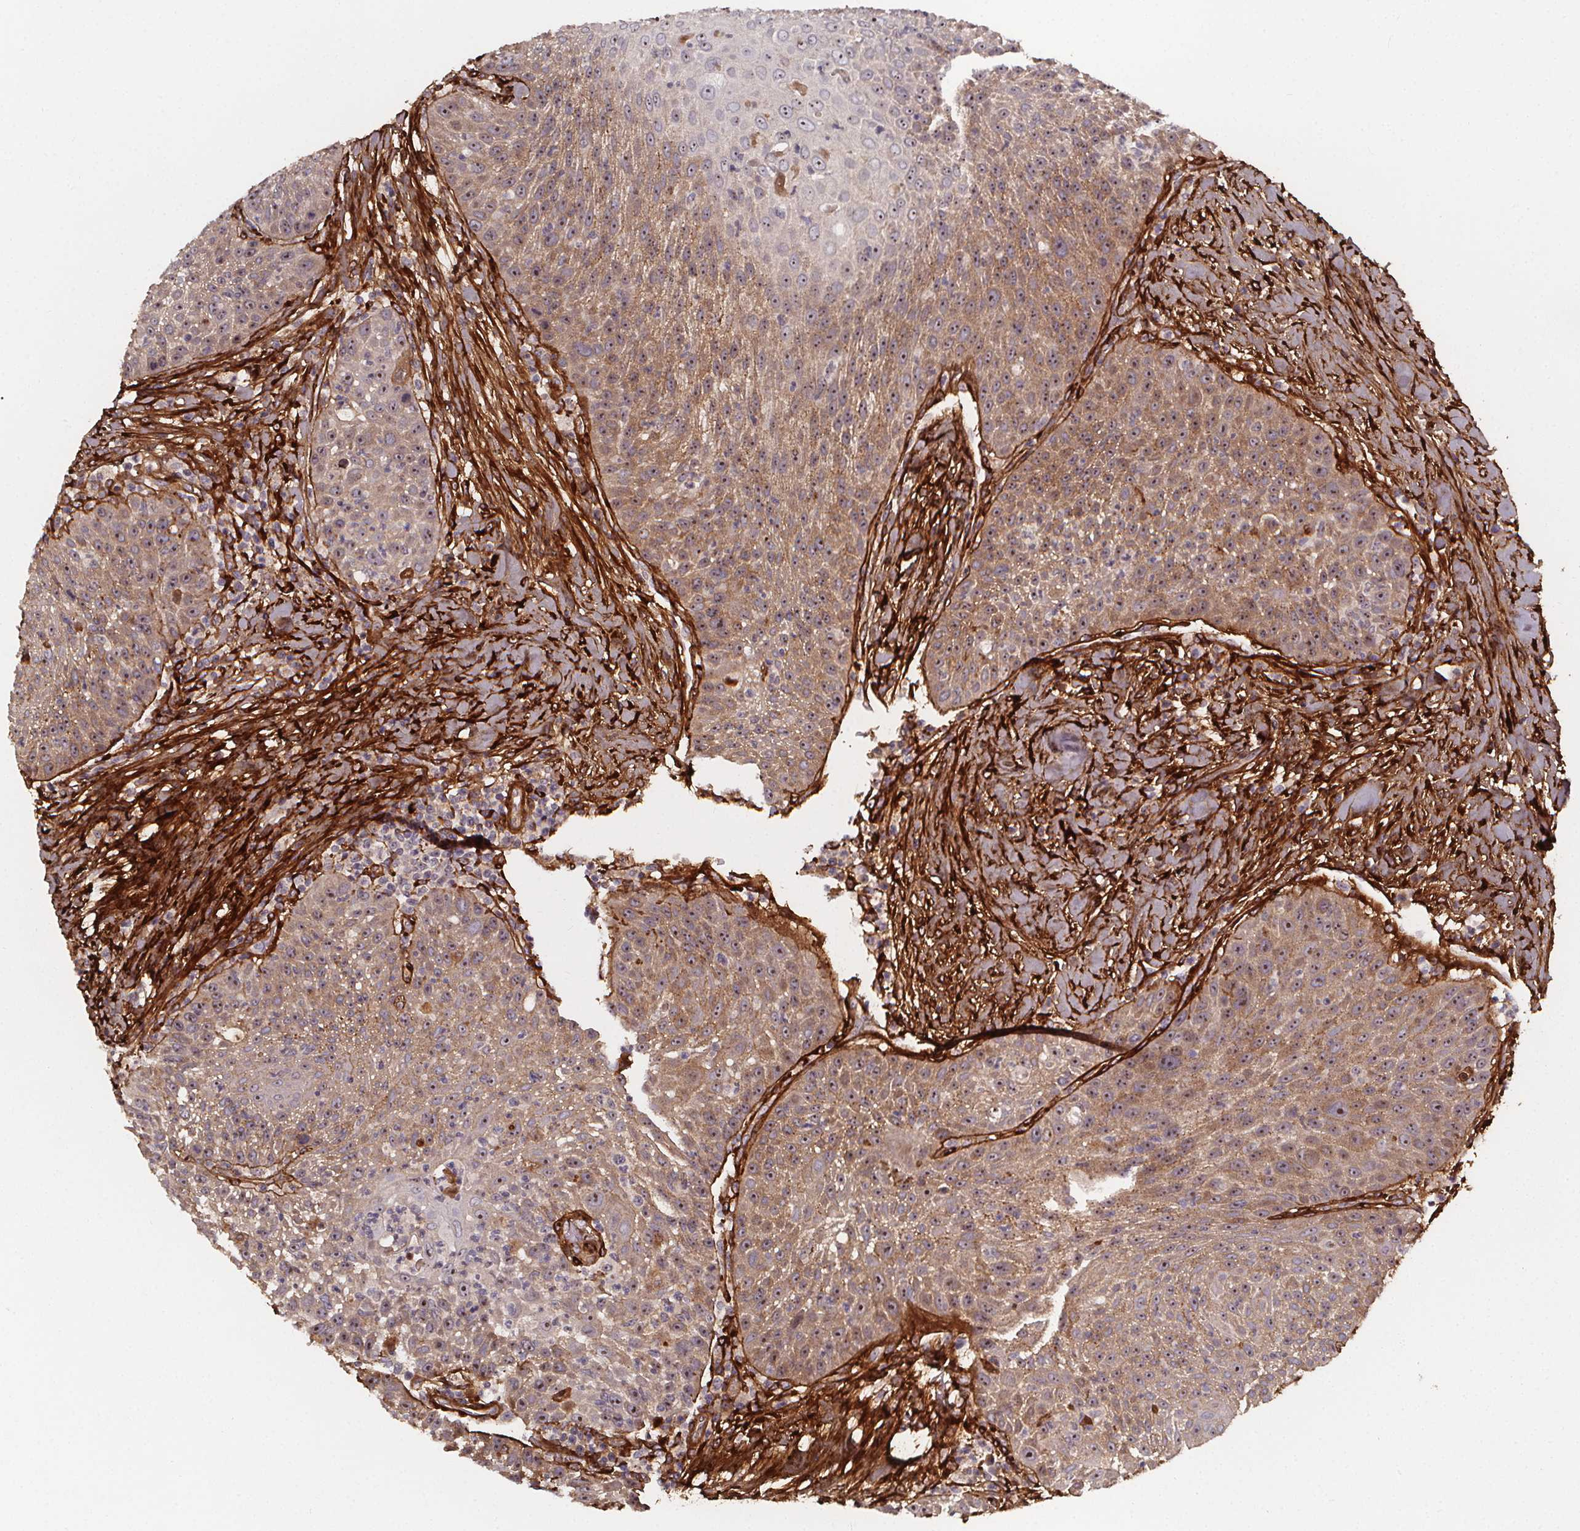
{"staining": {"intensity": "weak", "quantity": ">75%", "location": "cytoplasmic/membranous"}, "tissue": "head and neck cancer", "cell_type": "Tumor cells", "image_type": "cancer", "snomed": [{"axis": "morphology", "description": "Squamous cell carcinoma, NOS"}, {"axis": "topography", "description": "Head-Neck"}], "caption": "Weak cytoplasmic/membranous protein staining is present in about >75% of tumor cells in head and neck cancer.", "gene": "AEBP1", "patient": {"sex": "male", "age": 69}}